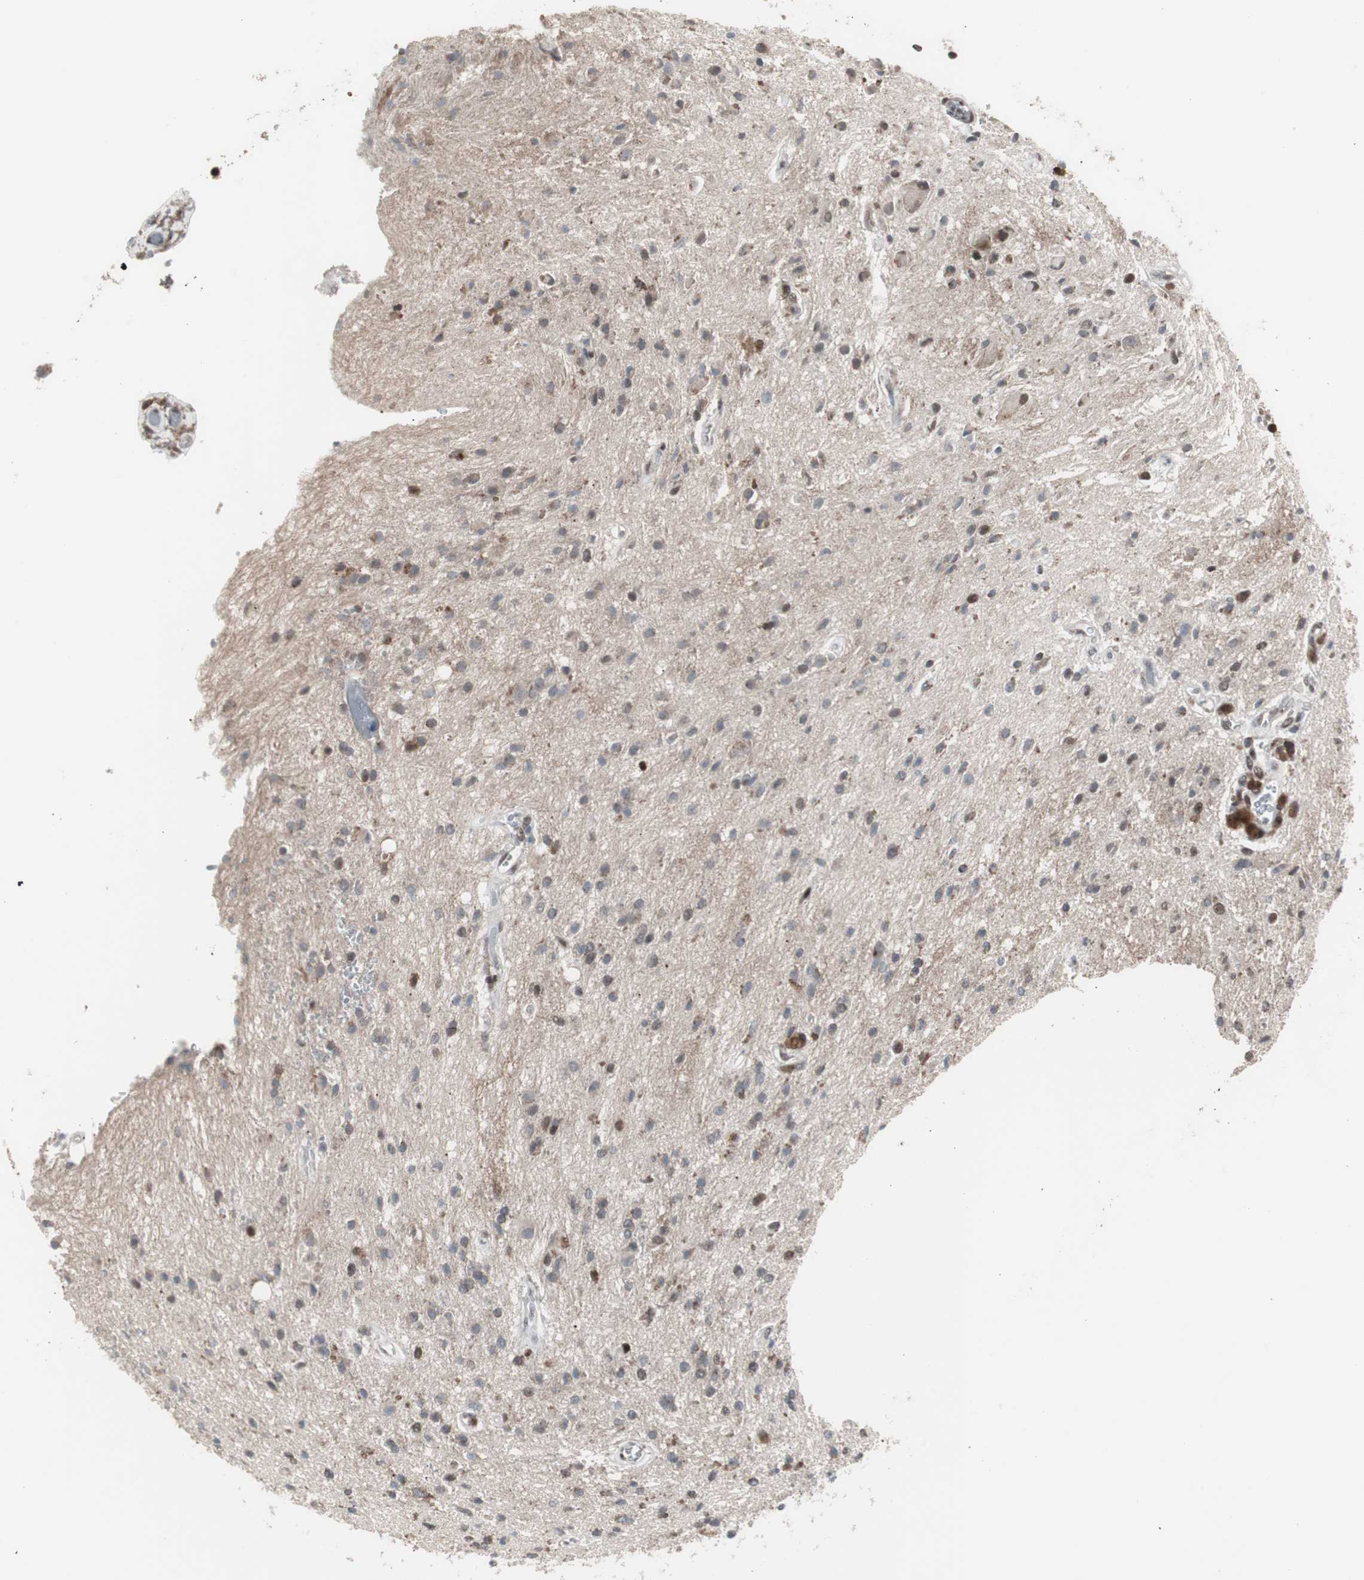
{"staining": {"intensity": "weak", "quantity": "25%-75%", "location": "cytoplasmic/membranous,nuclear"}, "tissue": "glioma", "cell_type": "Tumor cells", "image_type": "cancer", "snomed": [{"axis": "morphology", "description": "Glioma, malignant, High grade"}, {"axis": "topography", "description": "Brain"}], "caption": "A photomicrograph showing weak cytoplasmic/membranous and nuclear staining in approximately 25%-75% of tumor cells in glioma, as visualized by brown immunohistochemical staining.", "gene": "RXRA", "patient": {"sex": "male", "age": 47}}